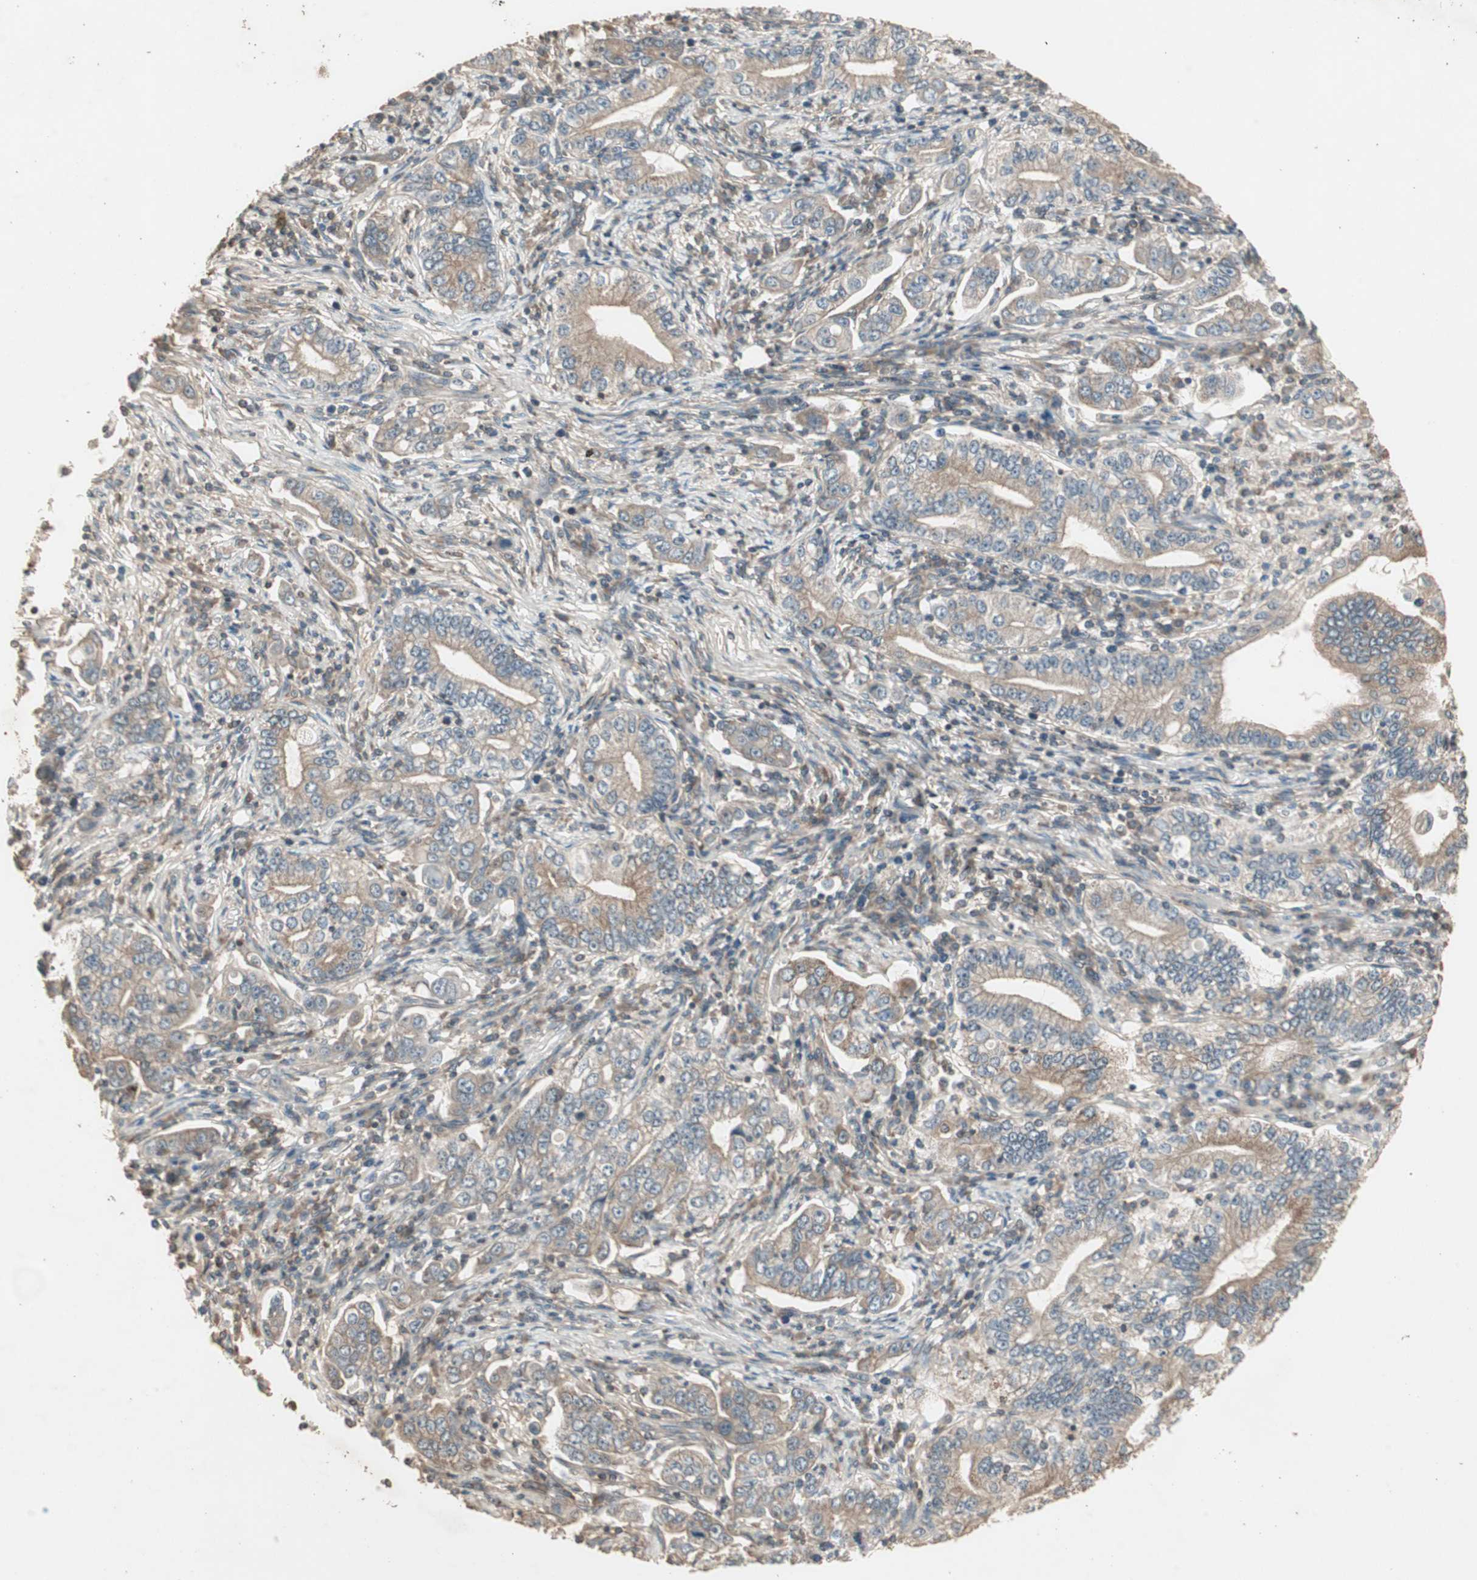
{"staining": {"intensity": "moderate", "quantity": ">75%", "location": "cytoplasmic/membranous"}, "tissue": "stomach cancer", "cell_type": "Tumor cells", "image_type": "cancer", "snomed": [{"axis": "morphology", "description": "Adenocarcinoma, NOS"}, {"axis": "topography", "description": "Stomach, lower"}], "caption": "Tumor cells show medium levels of moderate cytoplasmic/membranous positivity in approximately >75% of cells in human adenocarcinoma (stomach).", "gene": "UBAC1", "patient": {"sex": "female", "age": 72}}